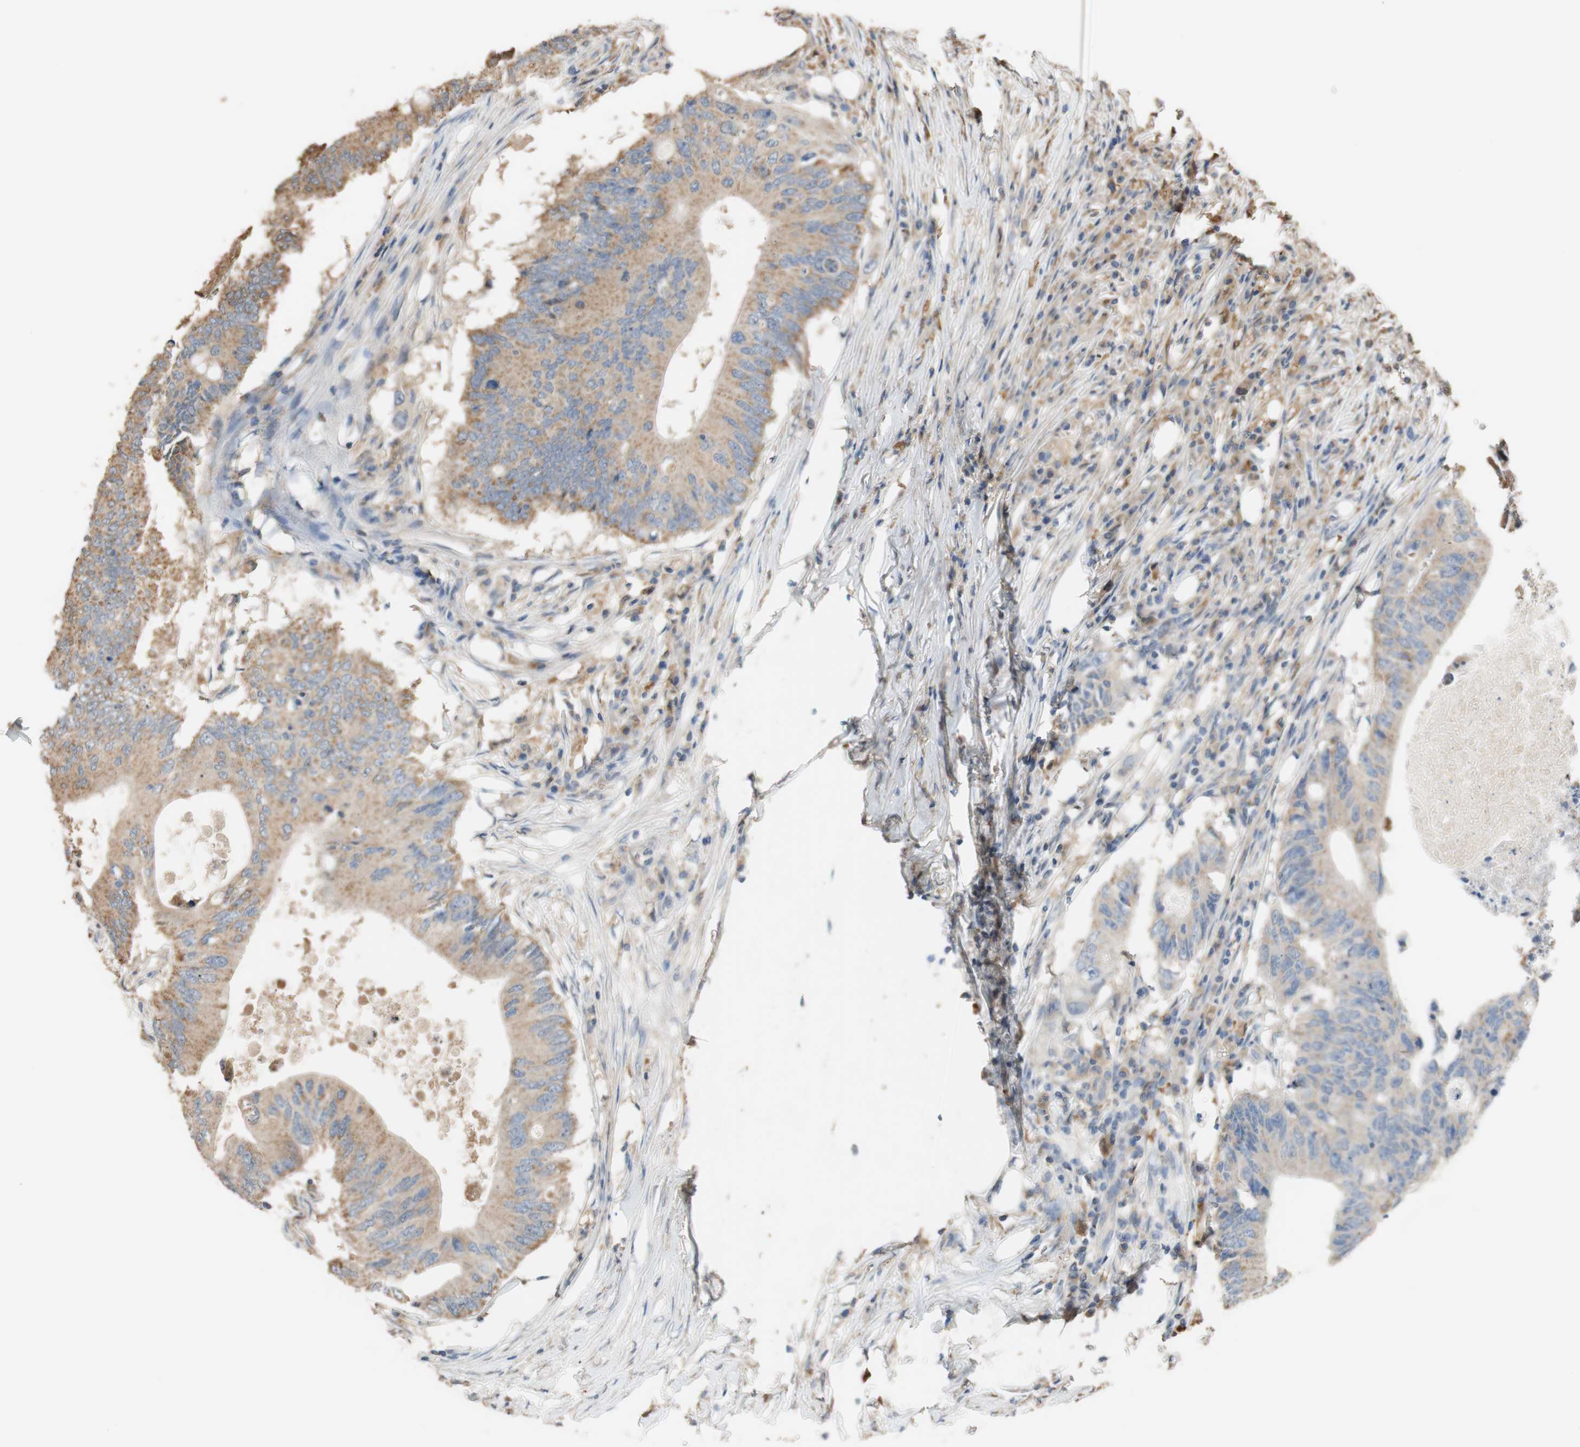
{"staining": {"intensity": "strong", "quantity": "25%-75%", "location": "cytoplasmic/membranous"}, "tissue": "colorectal cancer", "cell_type": "Tumor cells", "image_type": "cancer", "snomed": [{"axis": "morphology", "description": "Adenocarcinoma, NOS"}, {"axis": "topography", "description": "Colon"}], "caption": "Protein staining exhibits strong cytoplasmic/membranous expression in approximately 25%-75% of tumor cells in colorectal cancer (adenocarcinoma). (Brightfield microscopy of DAB IHC at high magnification).", "gene": "ALDH1A2", "patient": {"sex": "male", "age": 71}}